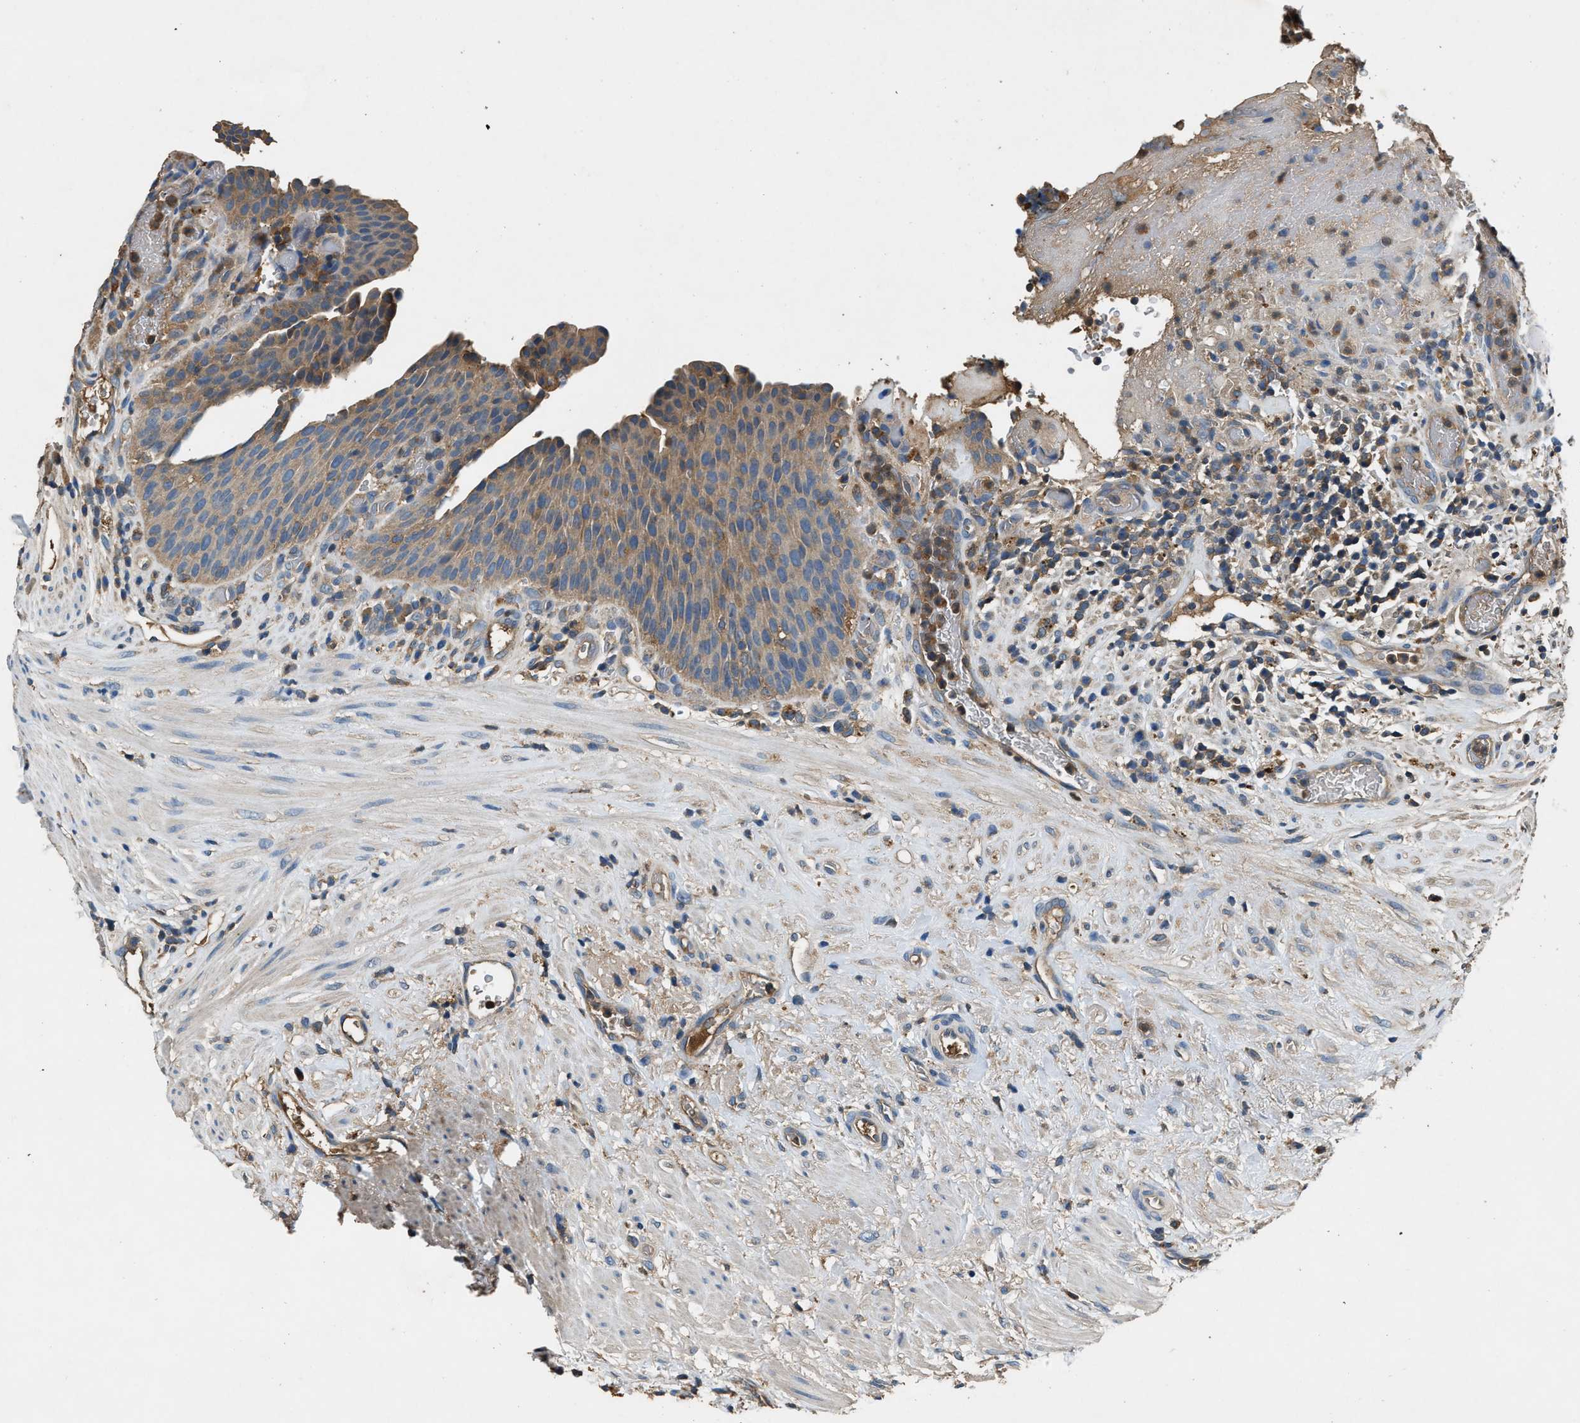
{"staining": {"intensity": "moderate", "quantity": ">75%", "location": "cytoplasmic/membranous"}, "tissue": "urothelial cancer", "cell_type": "Tumor cells", "image_type": "cancer", "snomed": [{"axis": "morphology", "description": "Urothelial carcinoma, Low grade"}, {"axis": "topography", "description": "Urinary bladder"}], "caption": "Human urothelial cancer stained for a protein (brown) reveals moderate cytoplasmic/membranous positive staining in about >75% of tumor cells.", "gene": "BLOC1S1", "patient": {"sex": "female", "age": 75}}